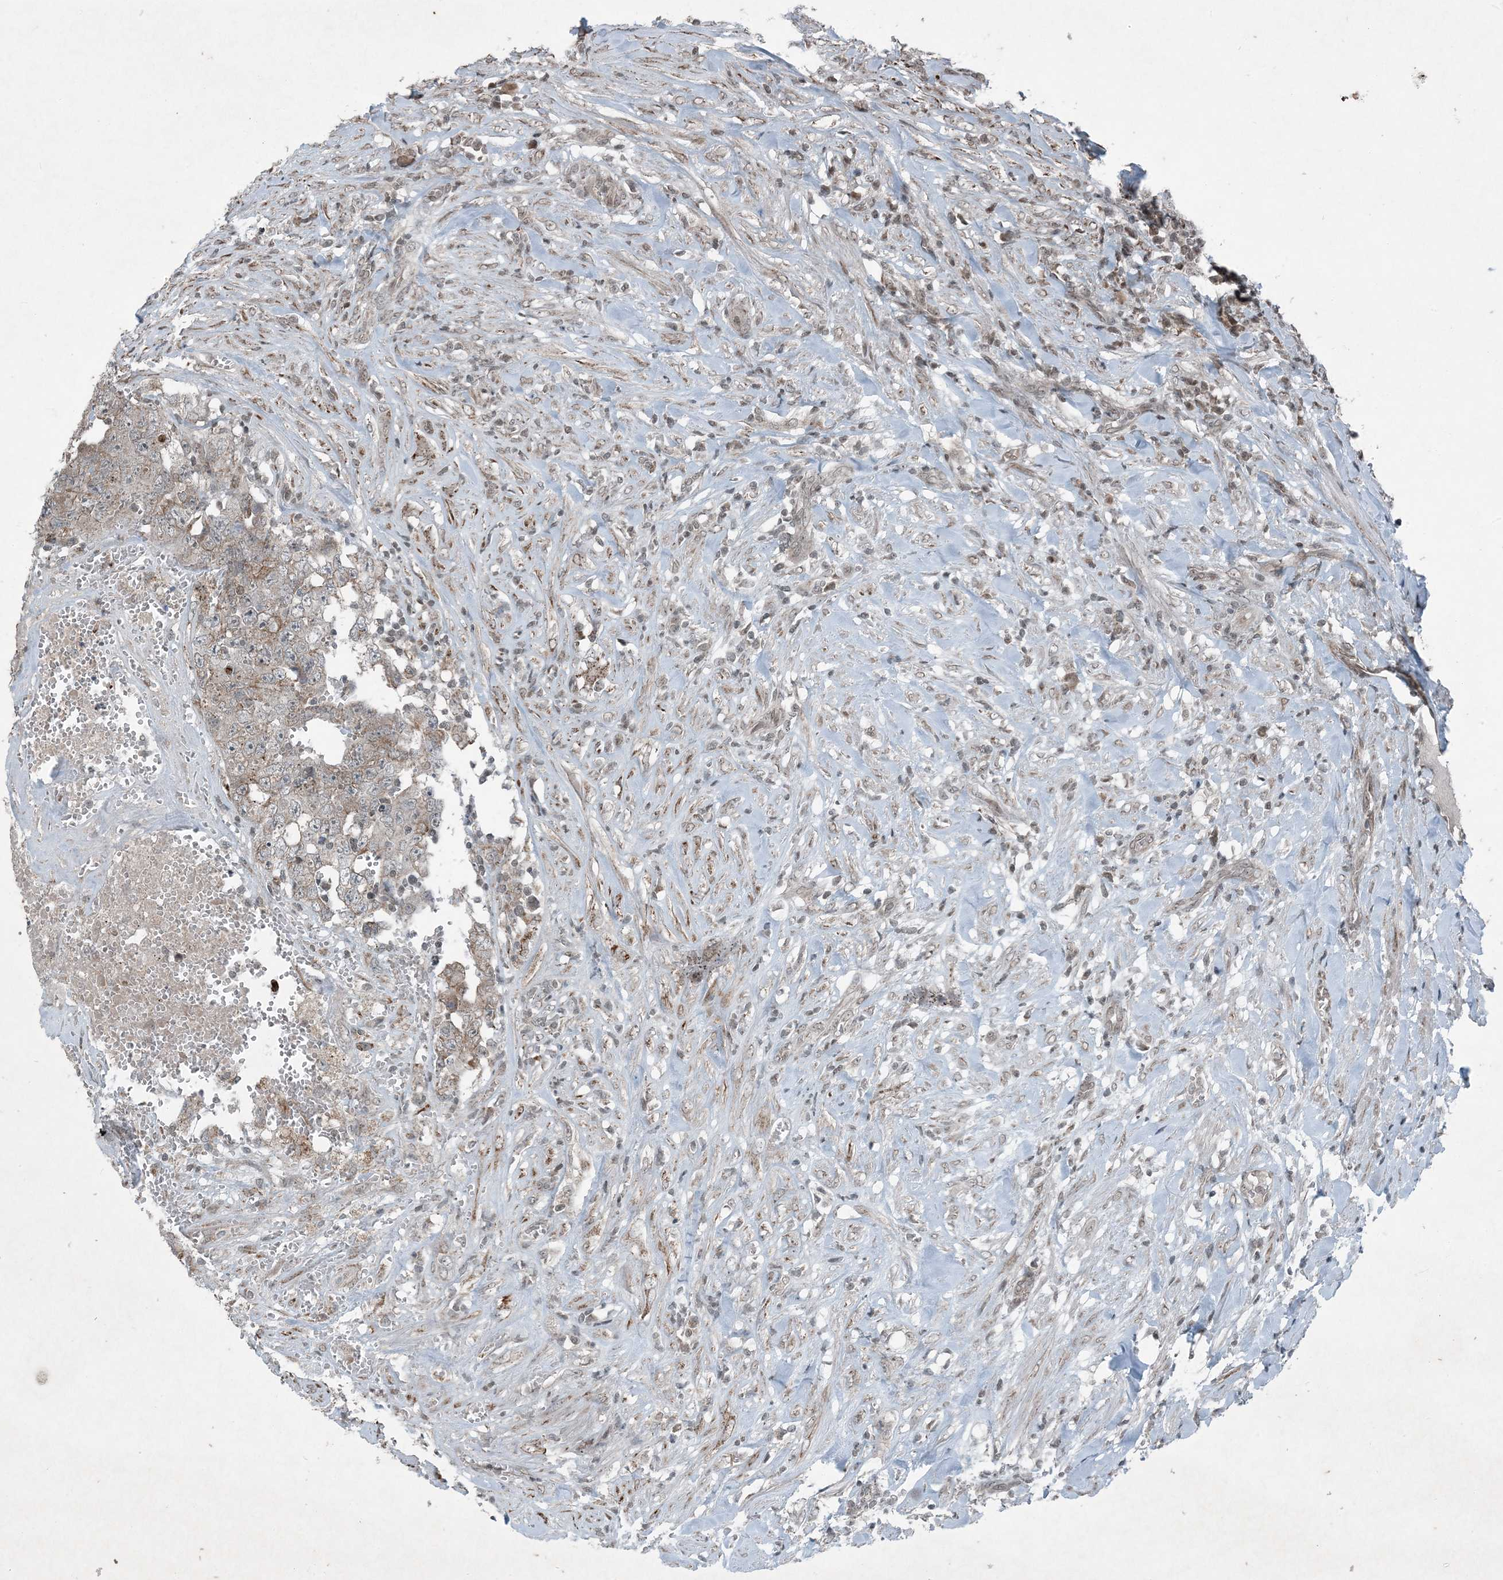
{"staining": {"intensity": "weak", "quantity": "<25%", "location": "cytoplasmic/membranous"}, "tissue": "testis cancer", "cell_type": "Tumor cells", "image_type": "cancer", "snomed": [{"axis": "morphology", "description": "Carcinoma, Embryonal, NOS"}, {"axis": "topography", "description": "Testis"}], "caption": "Testis cancer (embryonal carcinoma) stained for a protein using IHC demonstrates no staining tumor cells.", "gene": "PC", "patient": {"sex": "male", "age": 26}}